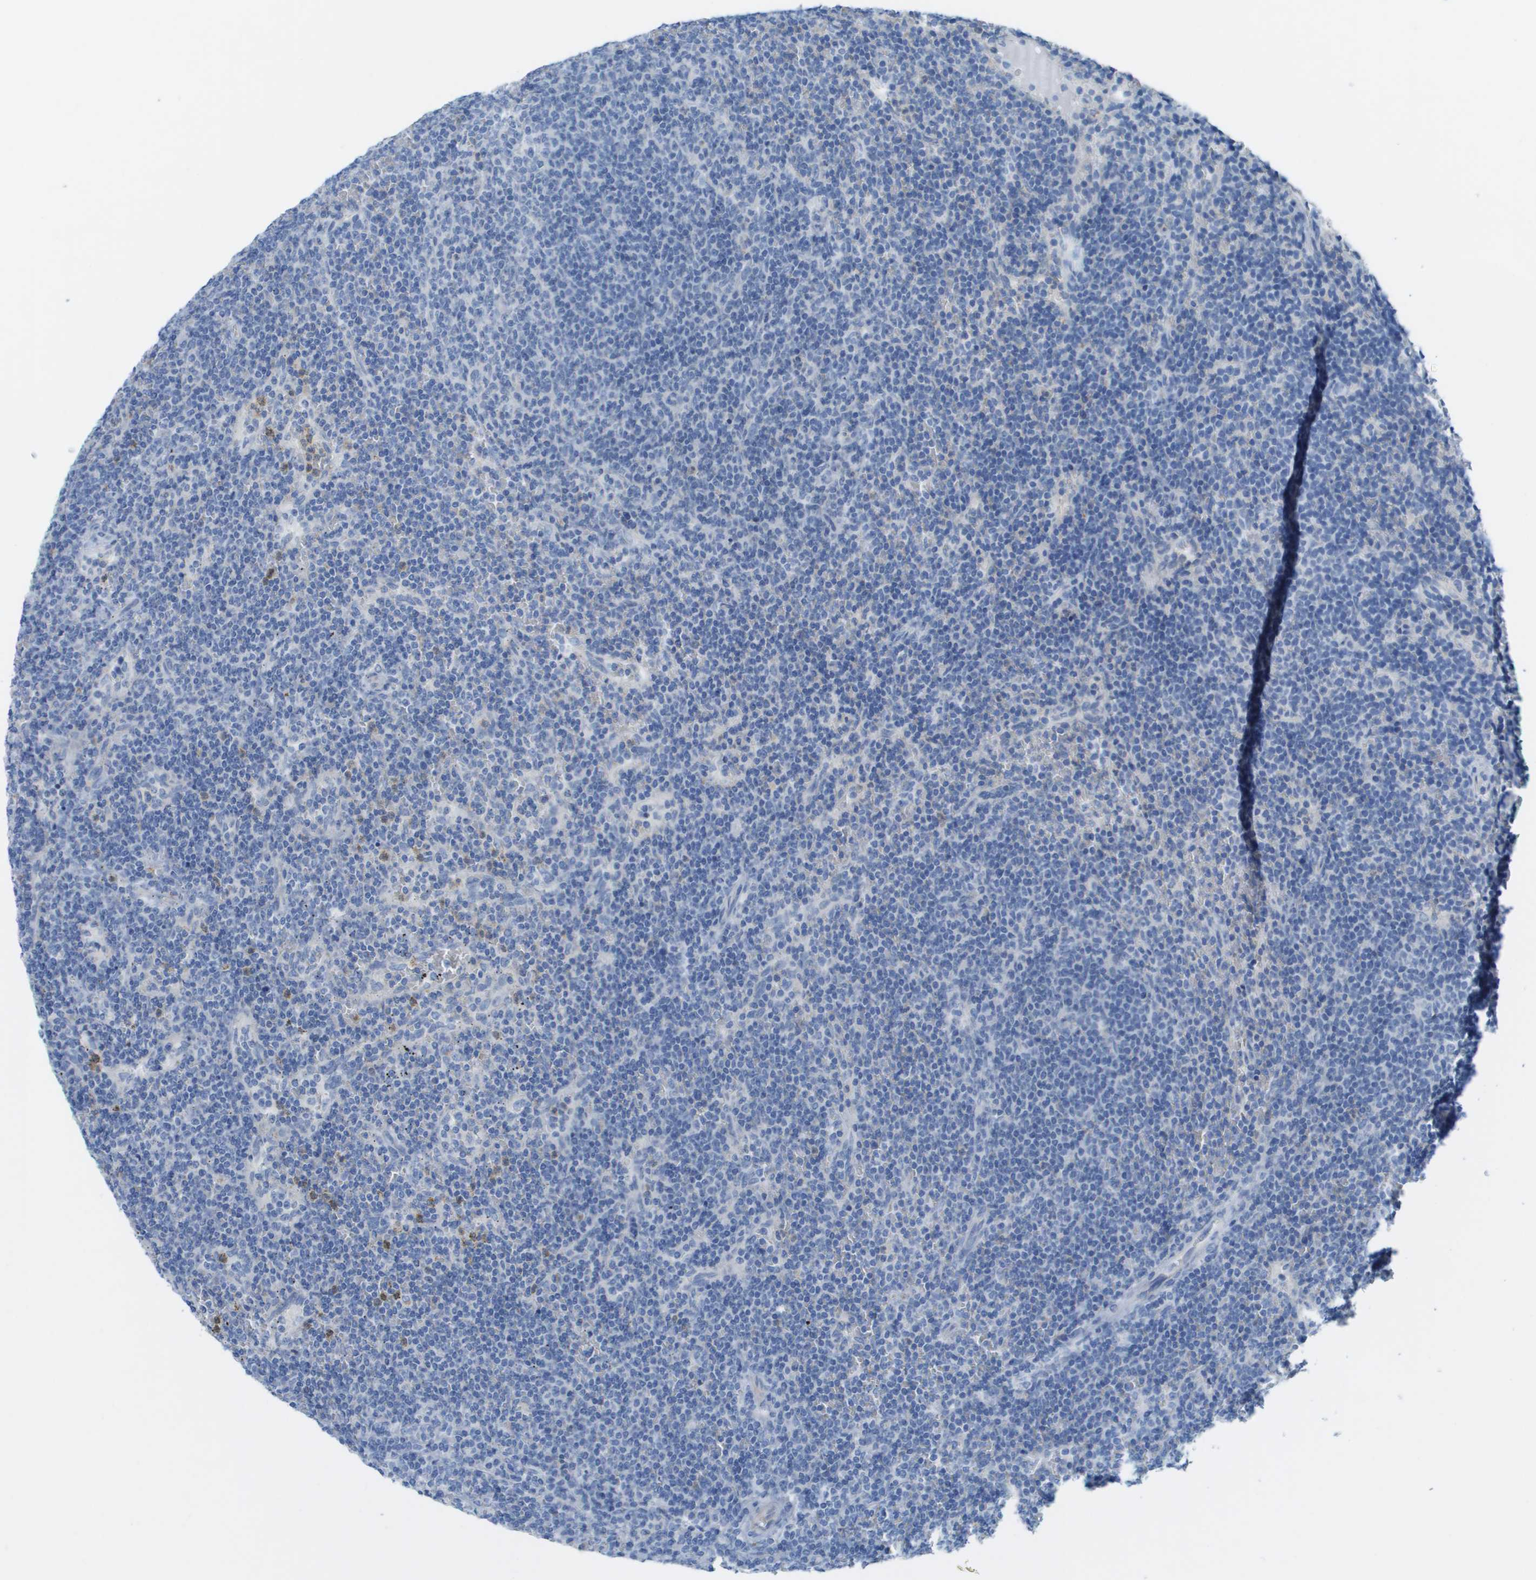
{"staining": {"intensity": "negative", "quantity": "none", "location": "none"}, "tissue": "lymphoma", "cell_type": "Tumor cells", "image_type": "cancer", "snomed": [{"axis": "morphology", "description": "Malignant lymphoma, non-Hodgkin's type, Low grade"}, {"axis": "topography", "description": "Spleen"}], "caption": "Immunohistochemical staining of lymphoma demonstrates no significant staining in tumor cells.", "gene": "CD46", "patient": {"sex": "female", "age": 50}}